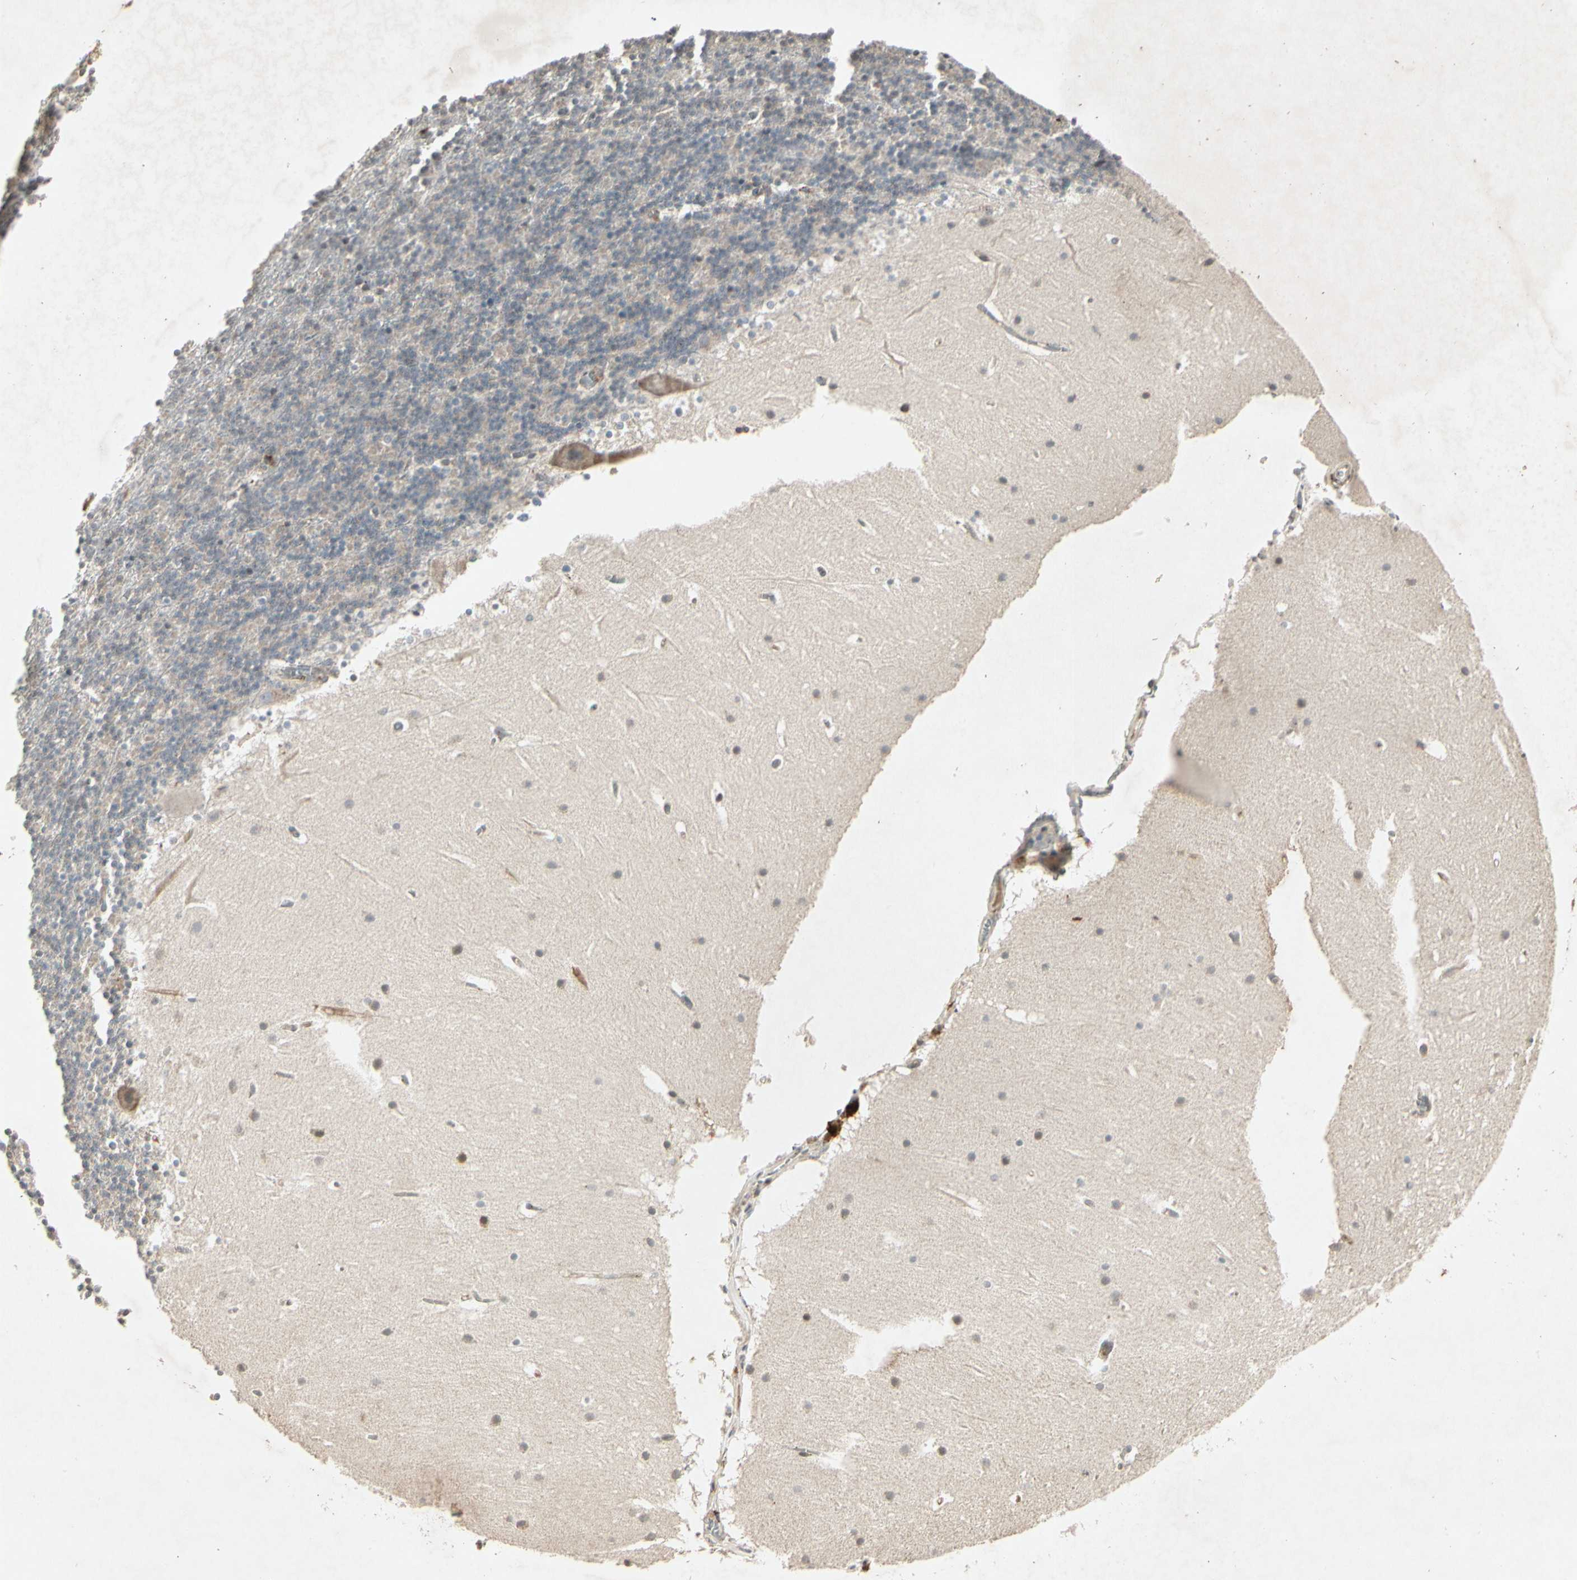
{"staining": {"intensity": "negative", "quantity": "none", "location": "none"}, "tissue": "cerebellum", "cell_type": "Cells in granular layer", "image_type": "normal", "snomed": [{"axis": "morphology", "description": "Normal tissue, NOS"}, {"axis": "topography", "description": "Cerebellum"}], "caption": "Immunohistochemistry histopathology image of unremarkable cerebellum: human cerebellum stained with DAB (3,3'-diaminobenzidine) demonstrates no significant protein expression in cells in granular layer.", "gene": "TEK", "patient": {"sex": "male", "age": 45}}